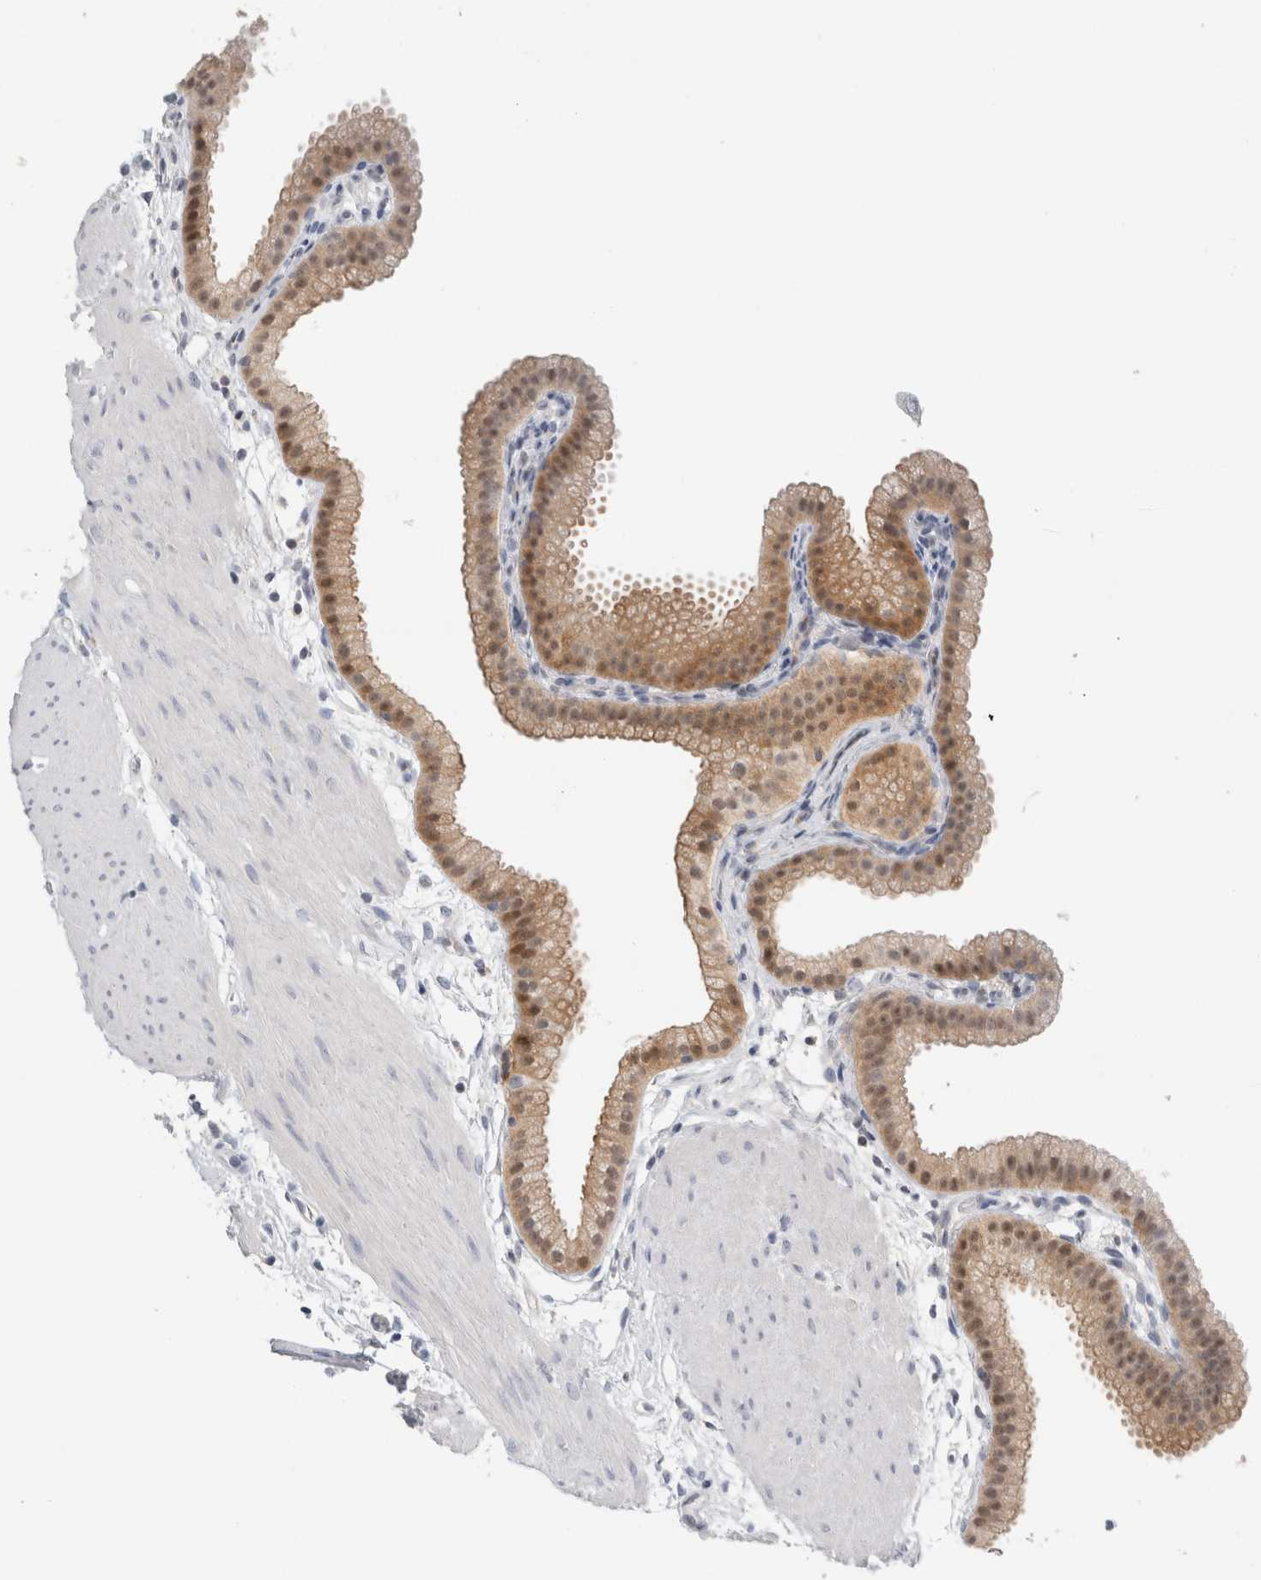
{"staining": {"intensity": "moderate", "quantity": "25%-75%", "location": "cytoplasmic/membranous,nuclear"}, "tissue": "gallbladder", "cell_type": "Glandular cells", "image_type": "normal", "snomed": [{"axis": "morphology", "description": "Normal tissue, NOS"}, {"axis": "topography", "description": "Gallbladder"}], "caption": "This photomicrograph reveals unremarkable gallbladder stained with IHC to label a protein in brown. The cytoplasmic/membranous,nuclear of glandular cells show moderate positivity for the protein. Nuclei are counter-stained blue.", "gene": "CASP6", "patient": {"sex": "female", "age": 64}}